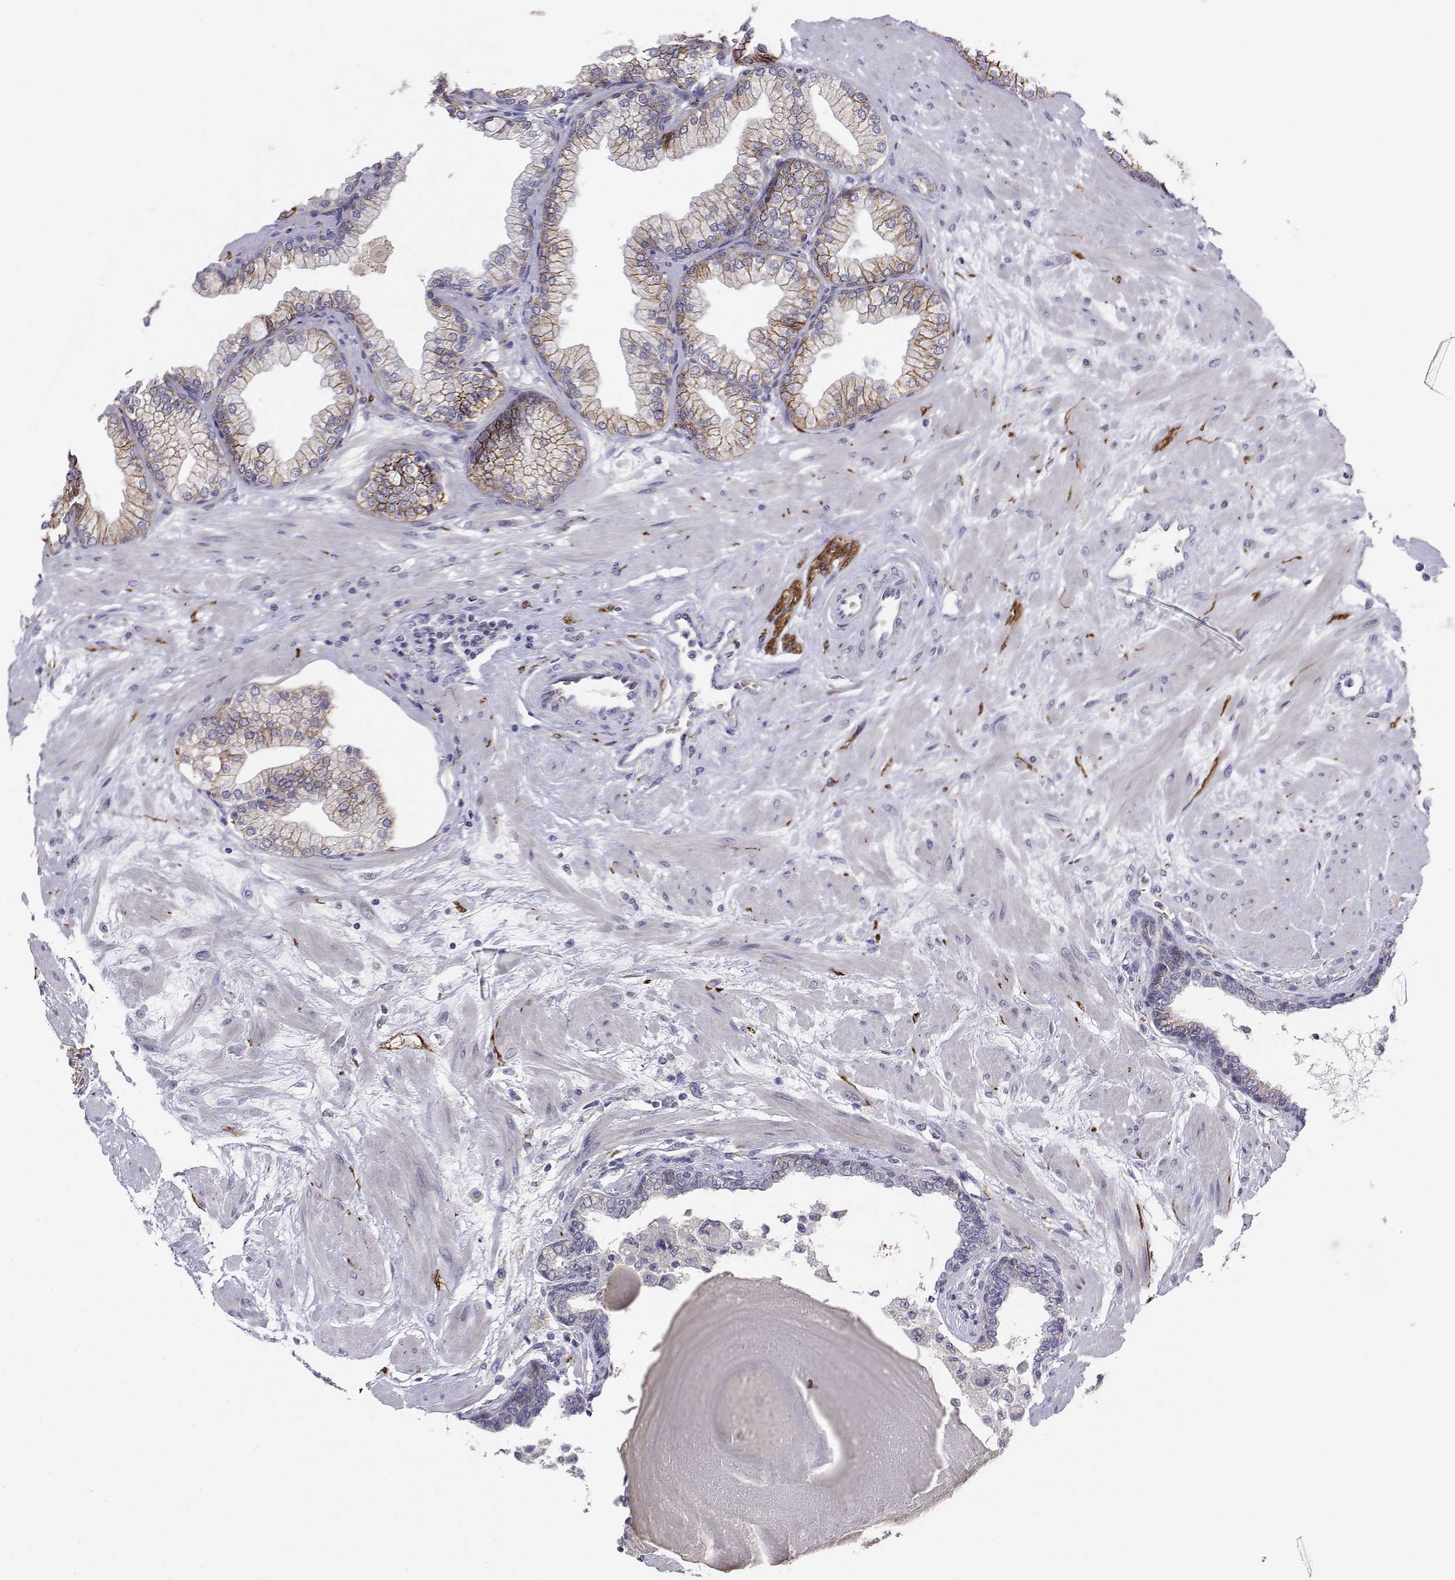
{"staining": {"intensity": "moderate", "quantity": "25%-75%", "location": "cytoplasmic/membranous"}, "tissue": "prostate", "cell_type": "Glandular cells", "image_type": "normal", "snomed": [{"axis": "morphology", "description": "Normal tissue, NOS"}, {"axis": "topography", "description": "Prostate"}, {"axis": "topography", "description": "Peripheral nerve tissue"}], "caption": "A high-resolution histopathology image shows immunohistochemistry (IHC) staining of unremarkable prostate, which reveals moderate cytoplasmic/membranous staining in about 25%-75% of glandular cells.", "gene": "CADM1", "patient": {"sex": "male", "age": 61}}